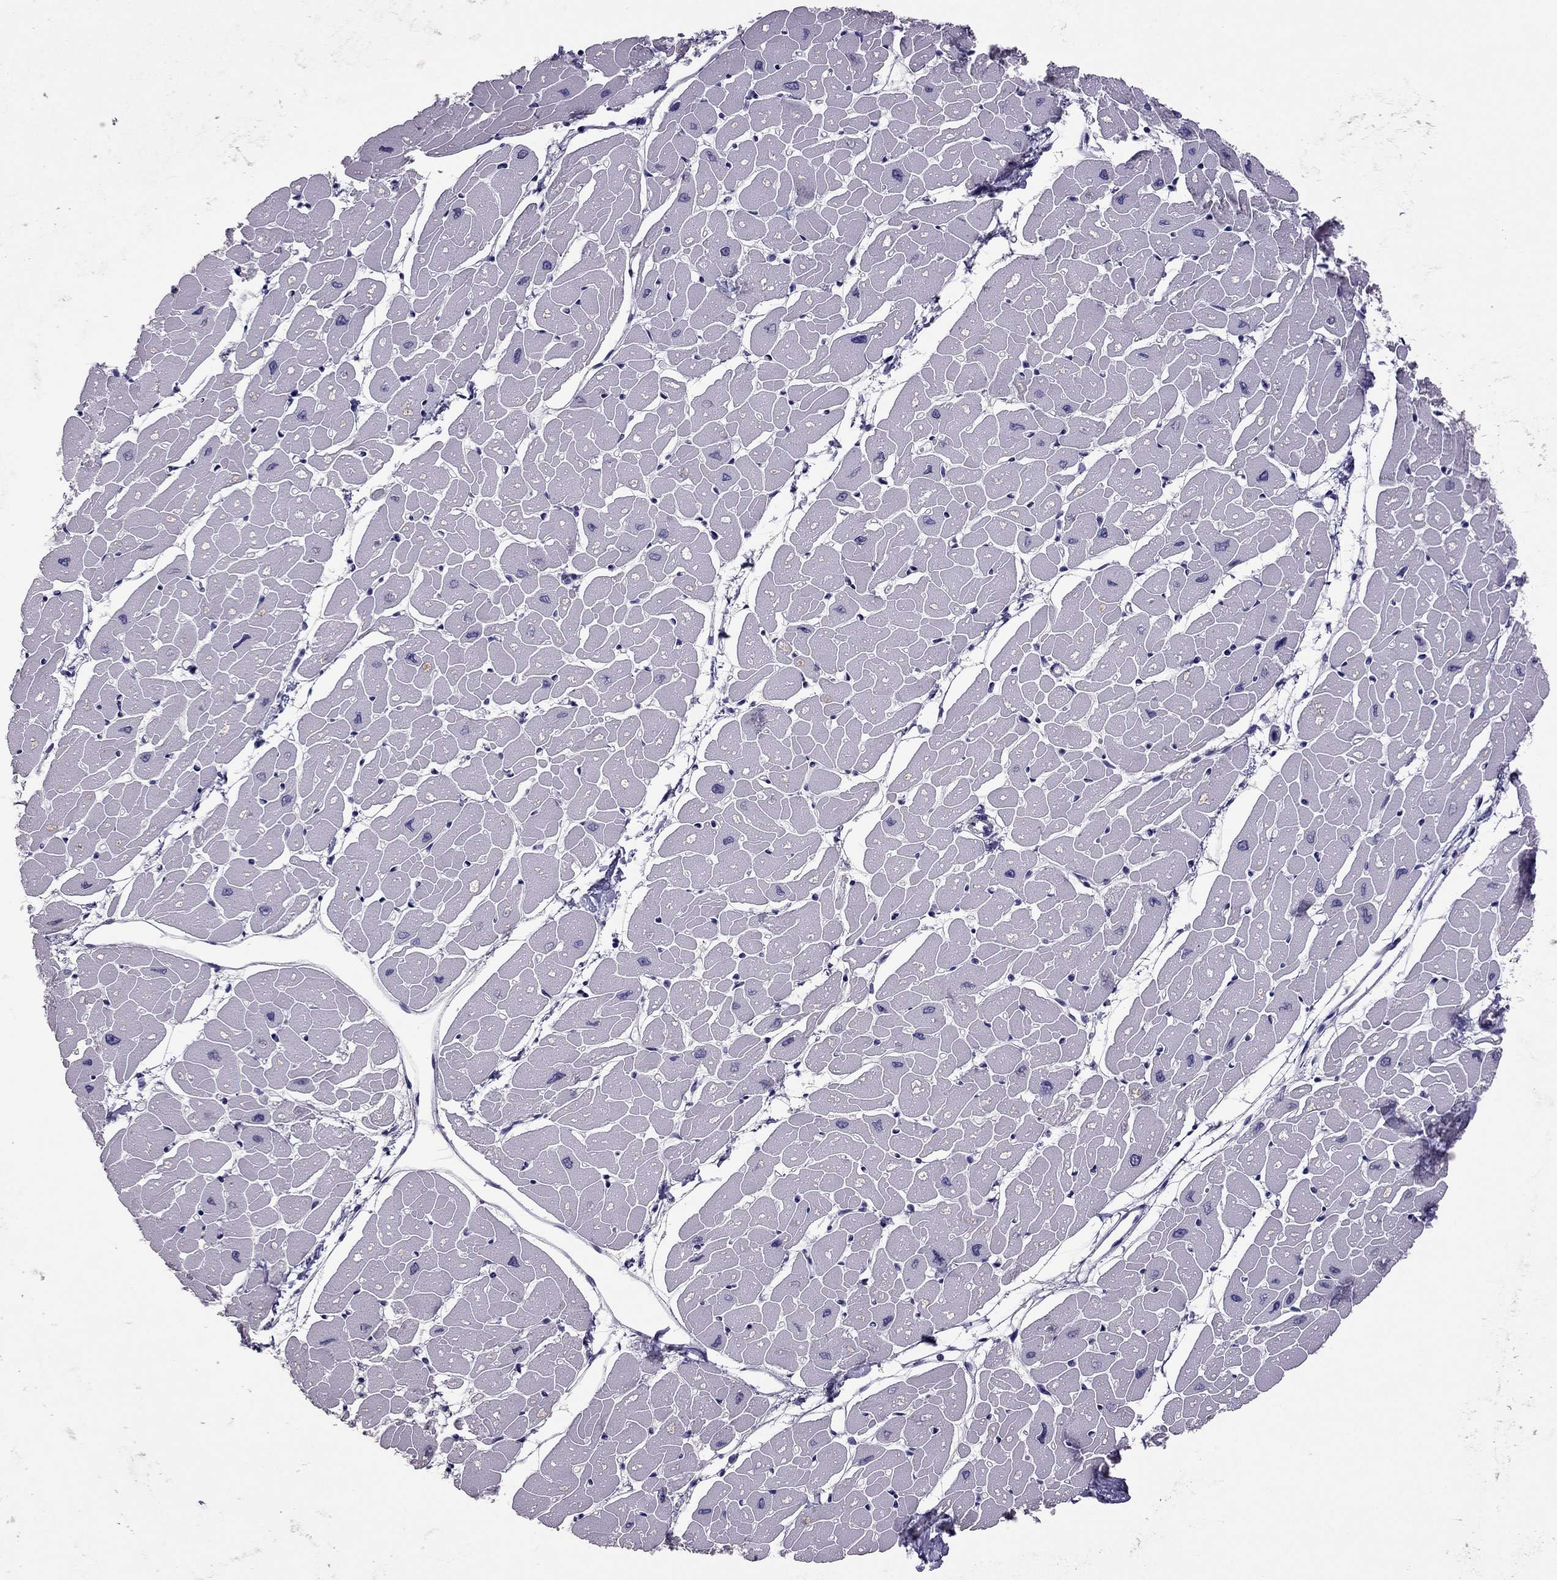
{"staining": {"intensity": "negative", "quantity": "none", "location": "none"}, "tissue": "heart muscle", "cell_type": "Cardiomyocytes", "image_type": "normal", "snomed": [{"axis": "morphology", "description": "Normal tissue, NOS"}, {"axis": "topography", "description": "Heart"}], "caption": "IHC image of normal heart muscle stained for a protein (brown), which exhibits no positivity in cardiomyocytes. (Stains: DAB immunohistochemistry with hematoxylin counter stain, Microscopy: brightfield microscopy at high magnification).", "gene": "RHO", "patient": {"sex": "male", "age": 57}}